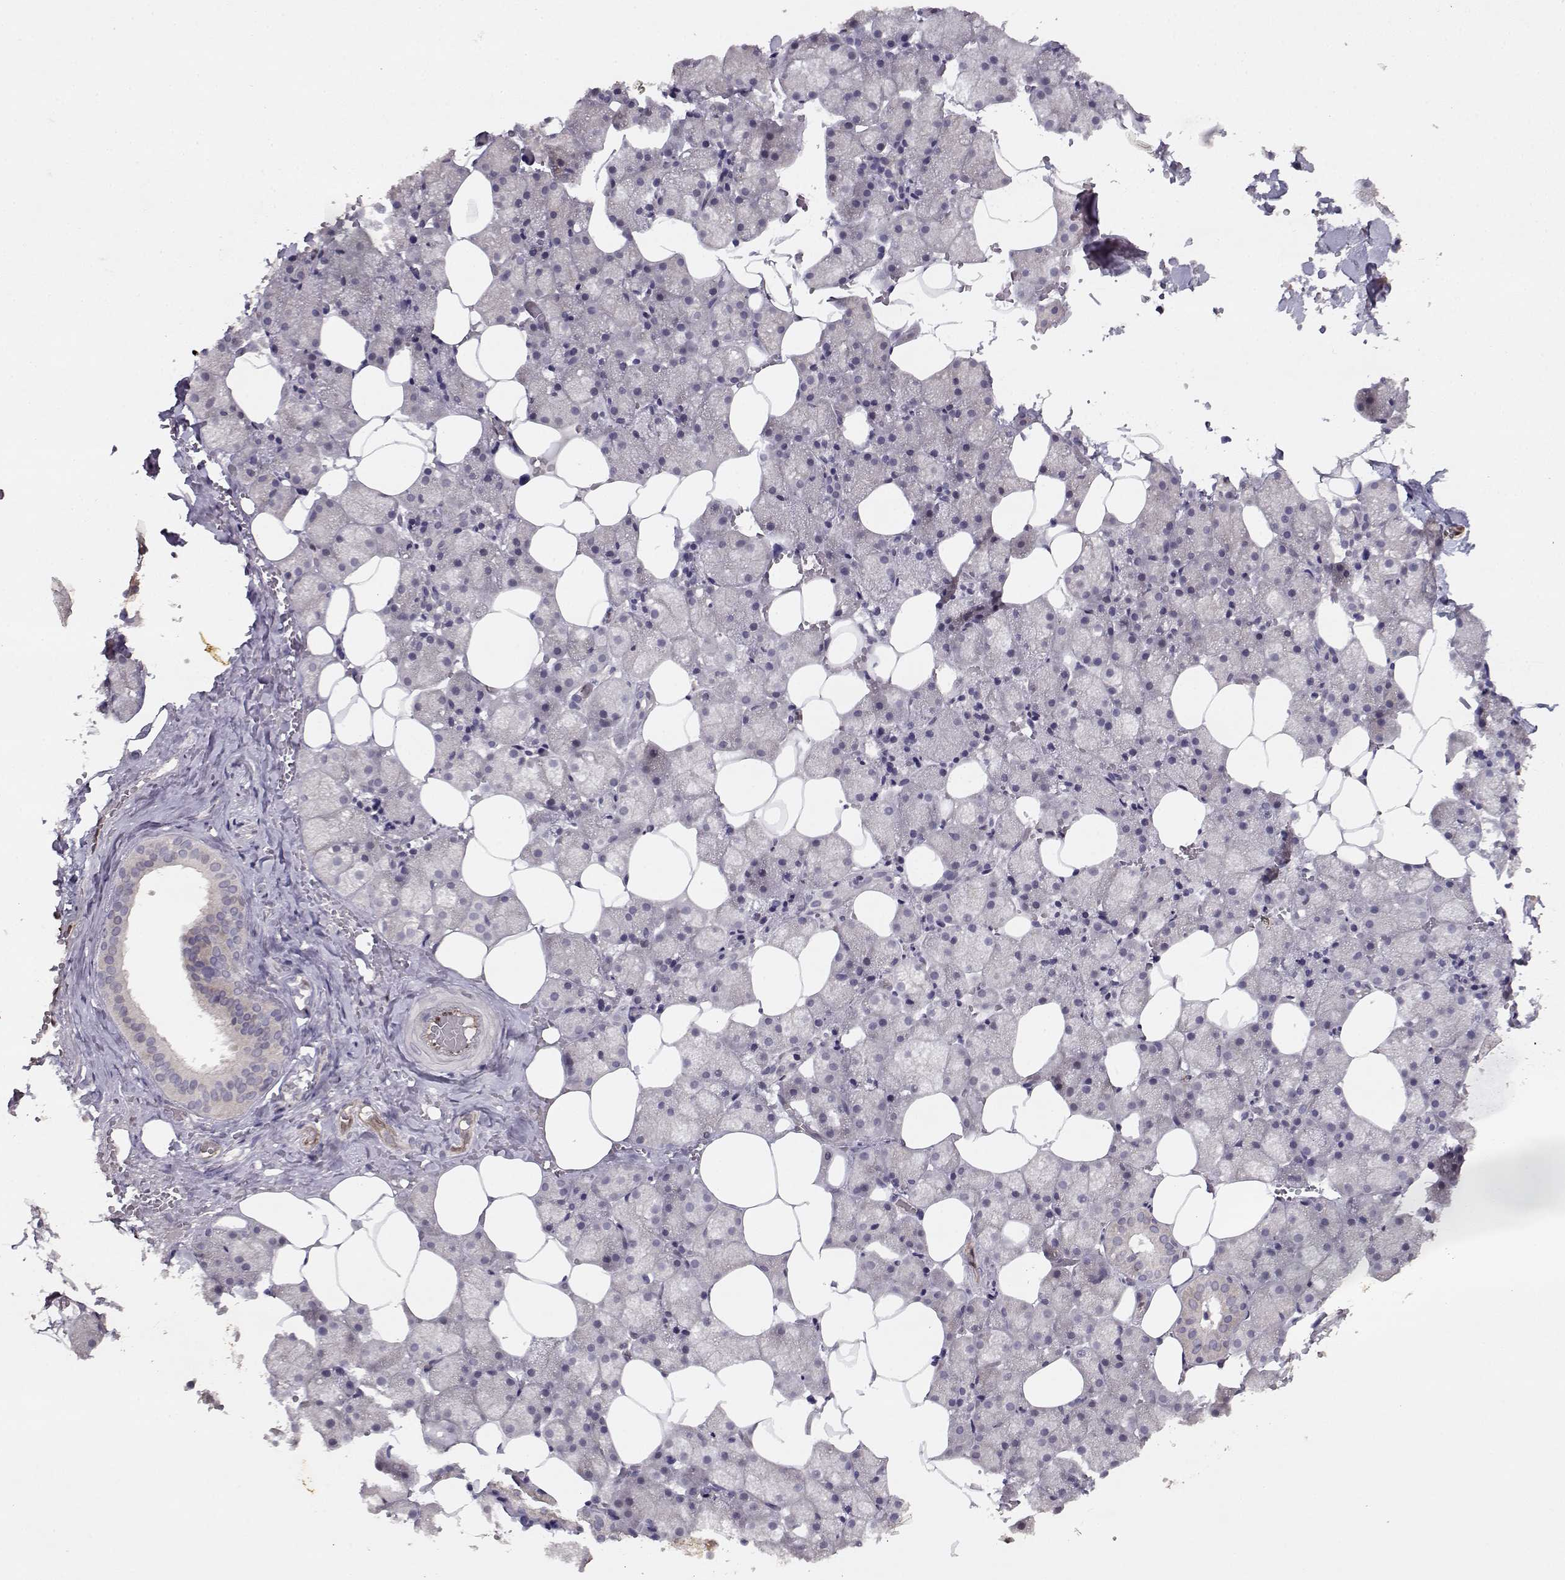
{"staining": {"intensity": "weak", "quantity": "<25%", "location": "cytoplasmic/membranous"}, "tissue": "salivary gland", "cell_type": "Glandular cells", "image_type": "normal", "snomed": [{"axis": "morphology", "description": "Normal tissue, NOS"}, {"axis": "topography", "description": "Salivary gland"}], "caption": "An image of human salivary gland is negative for staining in glandular cells. The staining was performed using DAB to visualize the protein expression in brown, while the nuclei were stained in blue with hematoxylin (Magnification: 20x).", "gene": "BMX", "patient": {"sex": "male", "age": 38}}